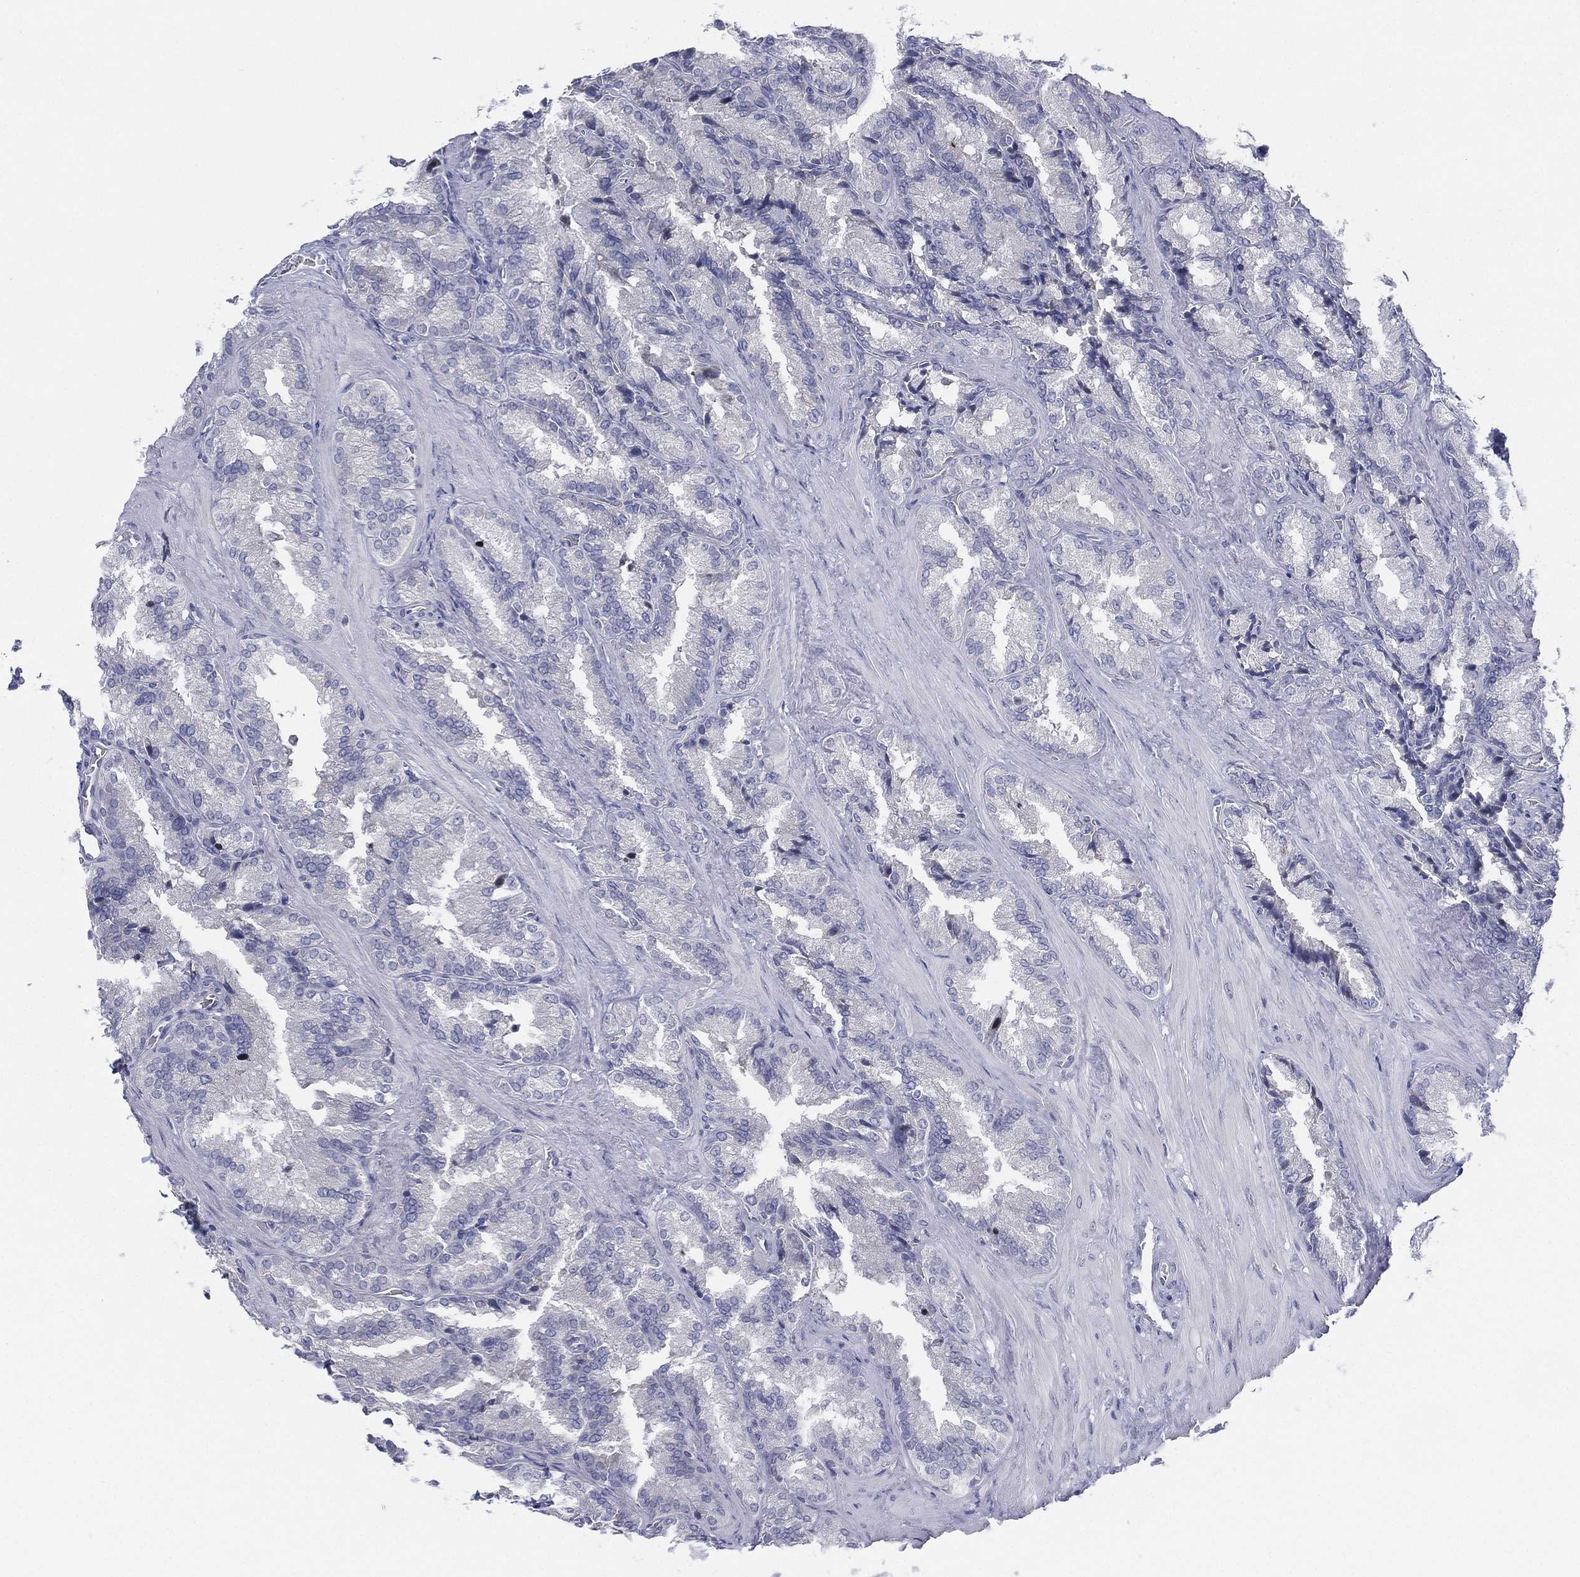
{"staining": {"intensity": "negative", "quantity": "none", "location": "none"}, "tissue": "seminal vesicle", "cell_type": "Glandular cells", "image_type": "normal", "snomed": [{"axis": "morphology", "description": "Normal tissue, NOS"}, {"axis": "topography", "description": "Seminal veicle"}], "caption": "Seminal vesicle was stained to show a protein in brown. There is no significant positivity in glandular cells. Brightfield microscopy of immunohistochemistry (IHC) stained with DAB (brown) and hematoxylin (blue), captured at high magnification.", "gene": "MLF1", "patient": {"sex": "male", "age": 37}}